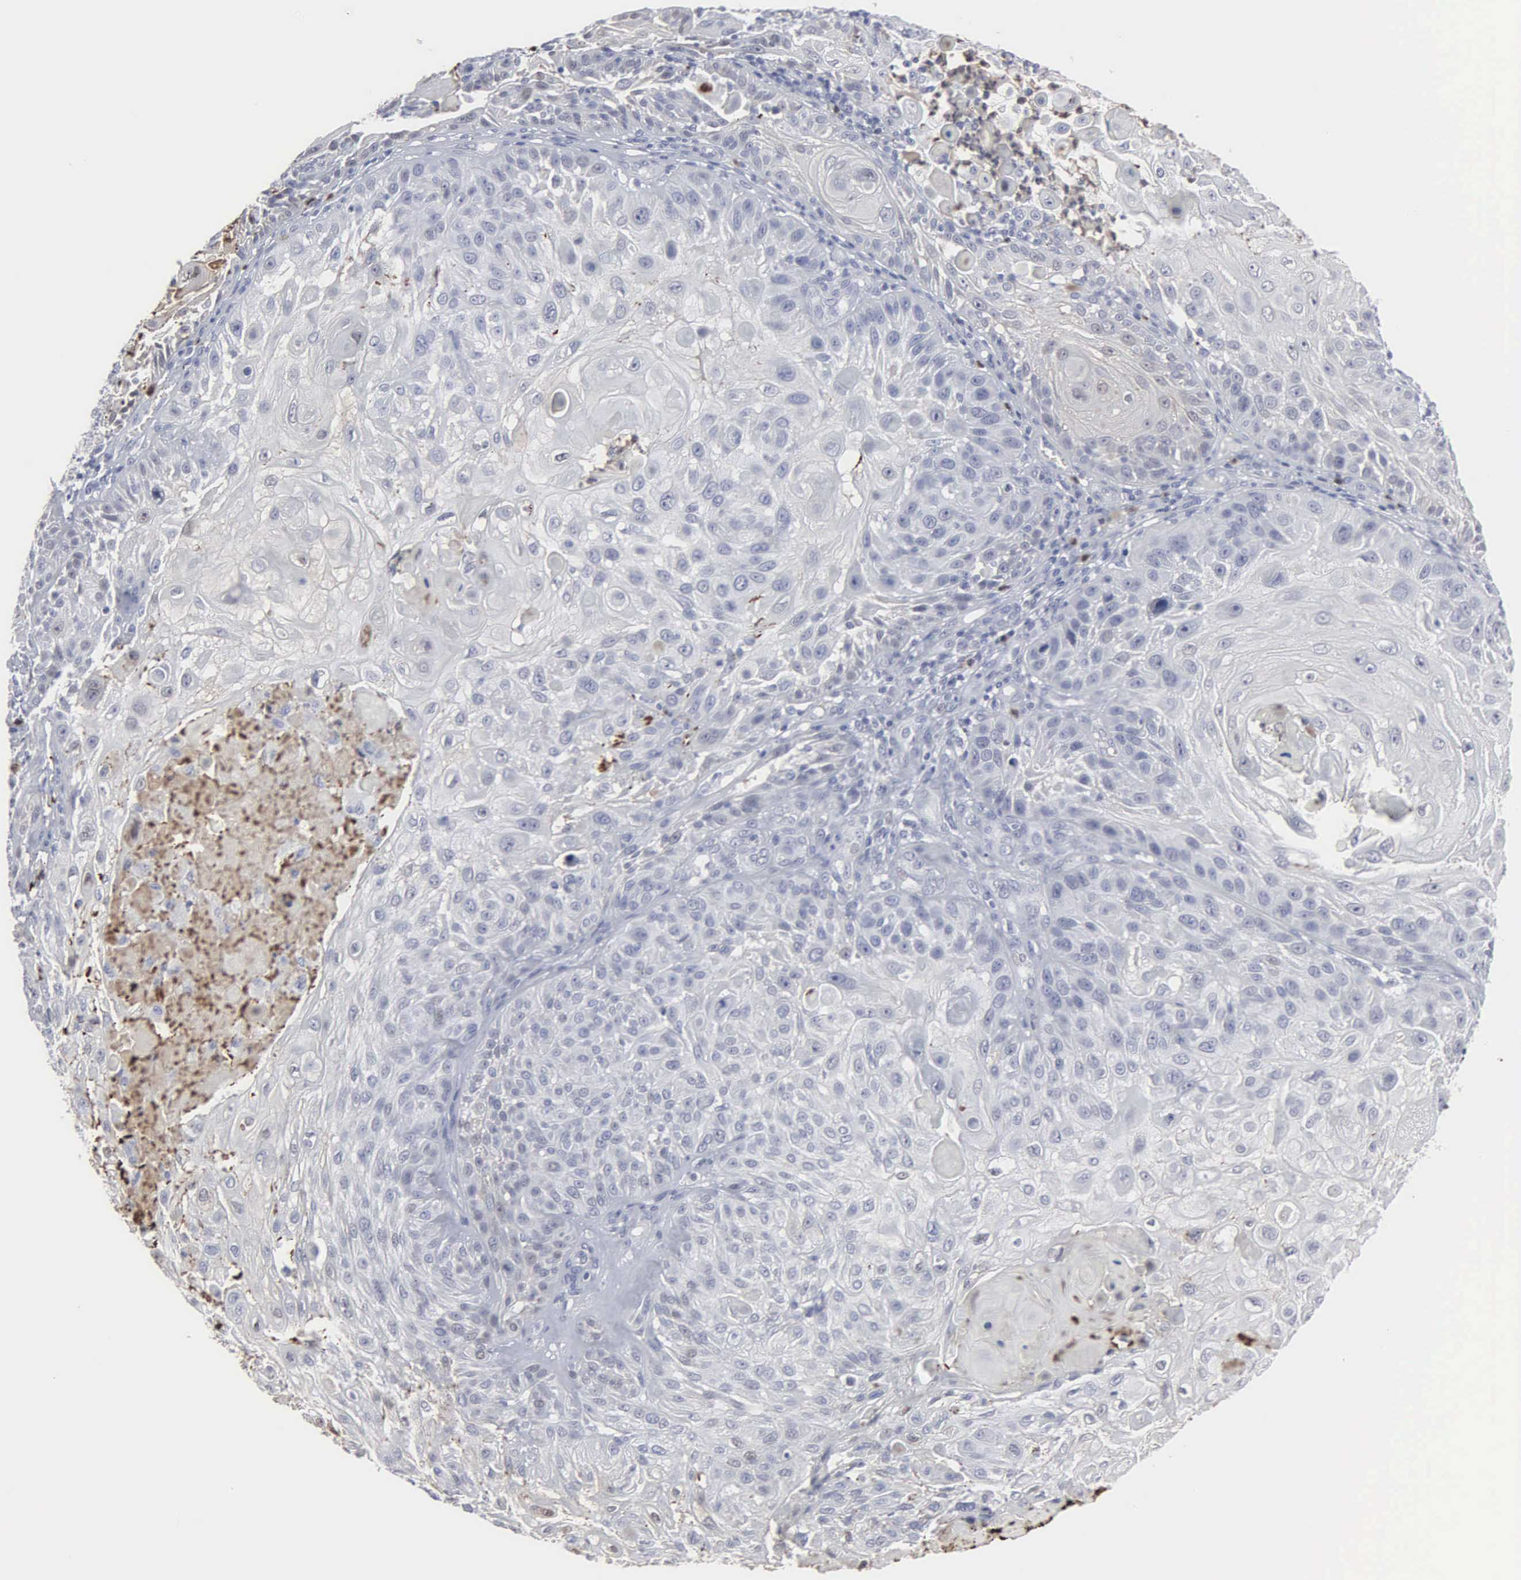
{"staining": {"intensity": "negative", "quantity": "none", "location": "none"}, "tissue": "skin cancer", "cell_type": "Tumor cells", "image_type": "cancer", "snomed": [{"axis": "morphology", "description": "Squamous cell carcinoma, NOS"}, {"axis": "topography", "description": "Skin"}], "caption": "Tumor cells are negative for brown protein staining in skin cancer.", "gene": "SPIN3", "patient": {"sex": "female", "age": 89}}